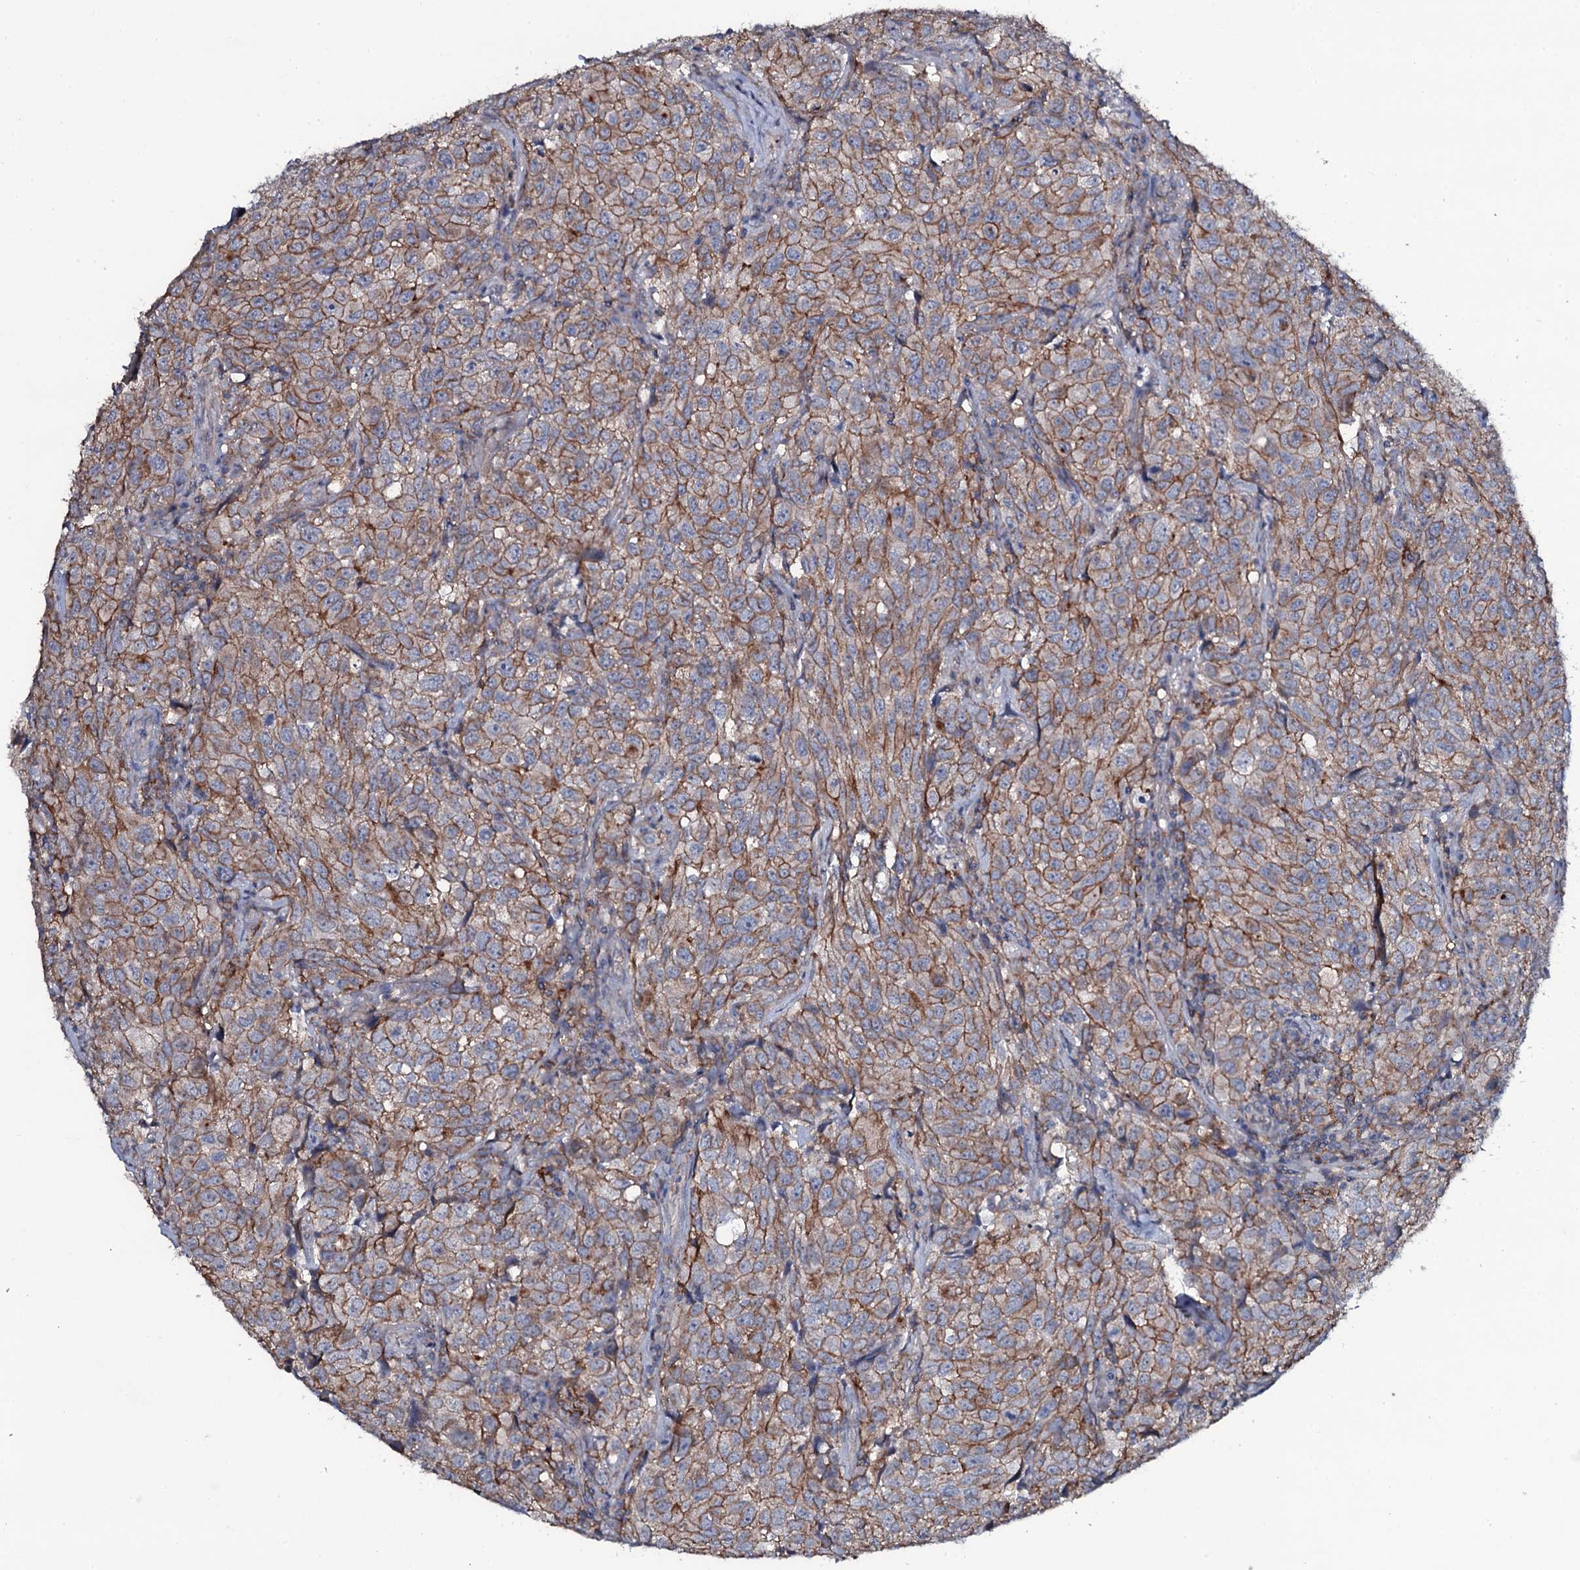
{"staining": {"intensity": "moderate", "quantity": ">75%", "location": "cytoplasmic/membranous"}, "tissue": "urothelial cancer", "cell_type": "Tumor cells", "image_type": "cancer", "snomed": [{"axis": "morphology", "description": "Urothelial carcinoma, High grade"}, {"axis": "topography", "description": "Urinary bladder"}], "caption": "High-grade urothelial carcinoma was stained to show a protein in brown. There is medium levels of moderate cytoplasmic/membranous staining in approximately >75% of tumor cells. Nuclei are stained in blue.", "gene": "SNAP23", "patient": {"sex": "female", "age": 75}}